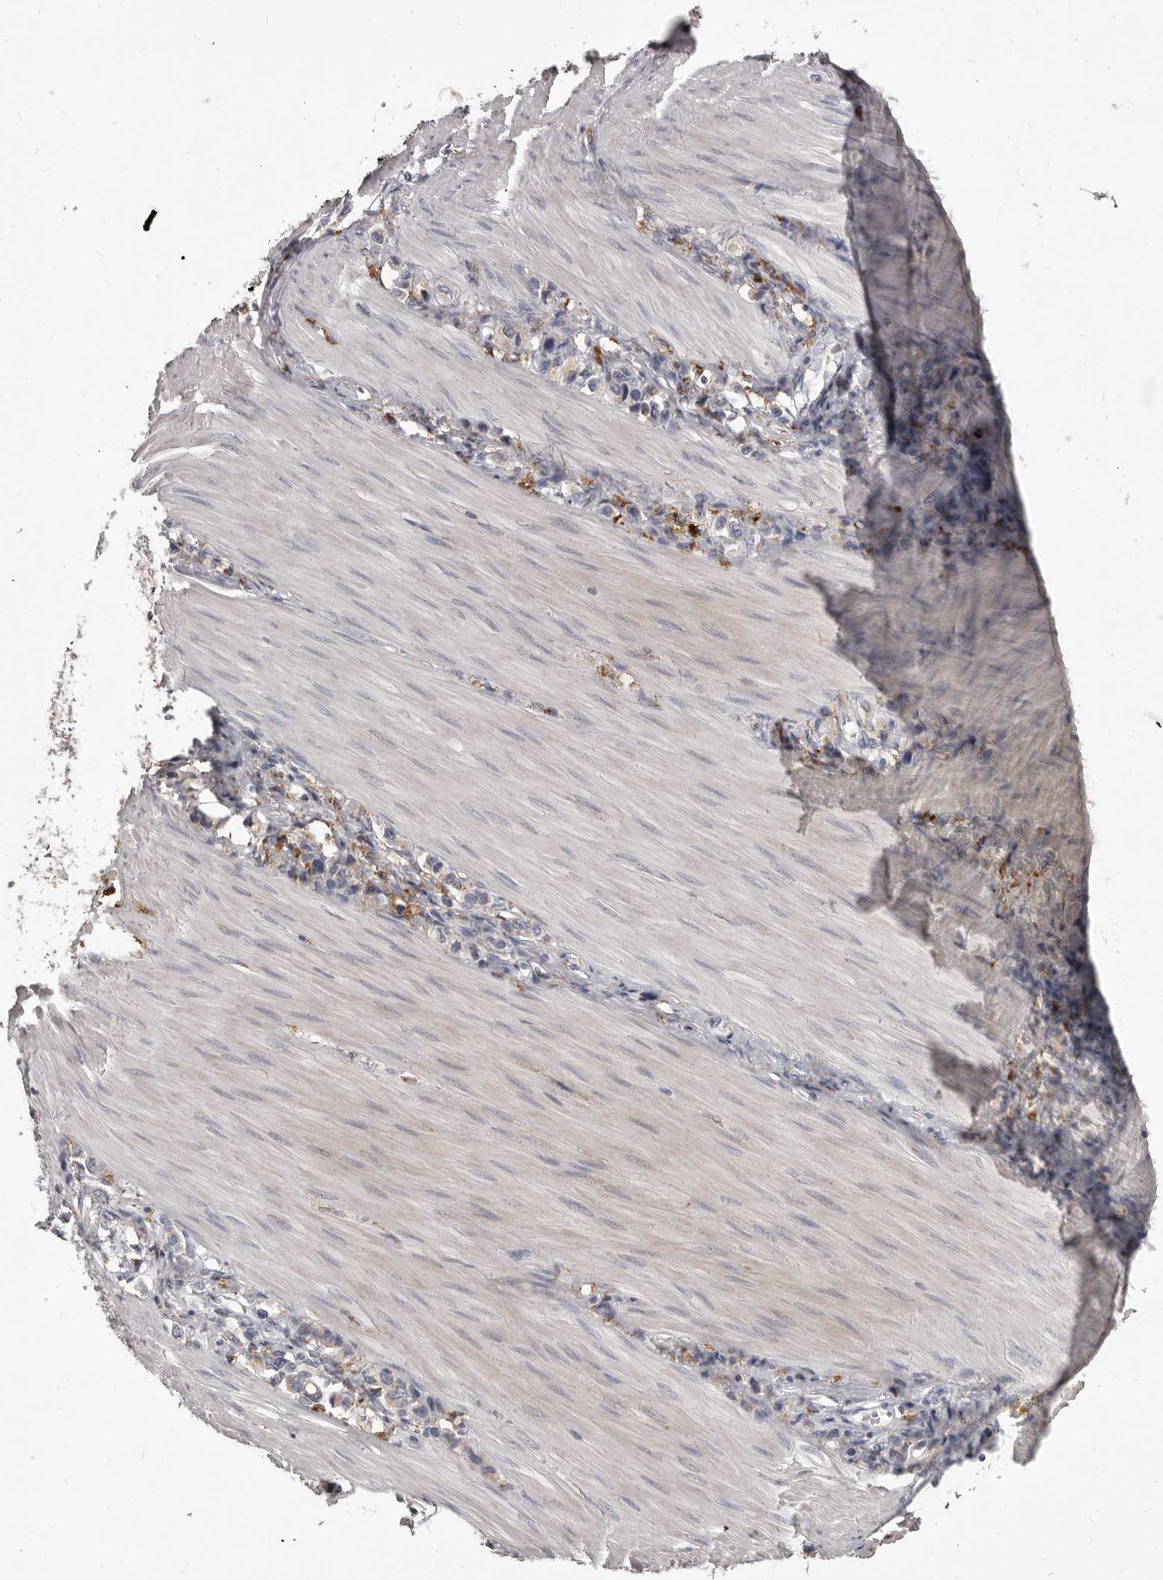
{"staining": {"intensity": "negative", "quantity": "none", "location": "none"}, "tissue": "stomach cancer", "cell_type": "Tumor cells", "image_type": "cancer", "snomed": [{"axis": "morphology", "description": "Adenocarcinoma, NOS"}, {"axis": "topography", "description": "Stomach"}], "caption": "Immunohistochemical staining of human stomach adenocarcinoma exhibits no significant staining in tumor cells.", "gene": "PI4K2A", "patient": {"sex": "female", "age": 65}}